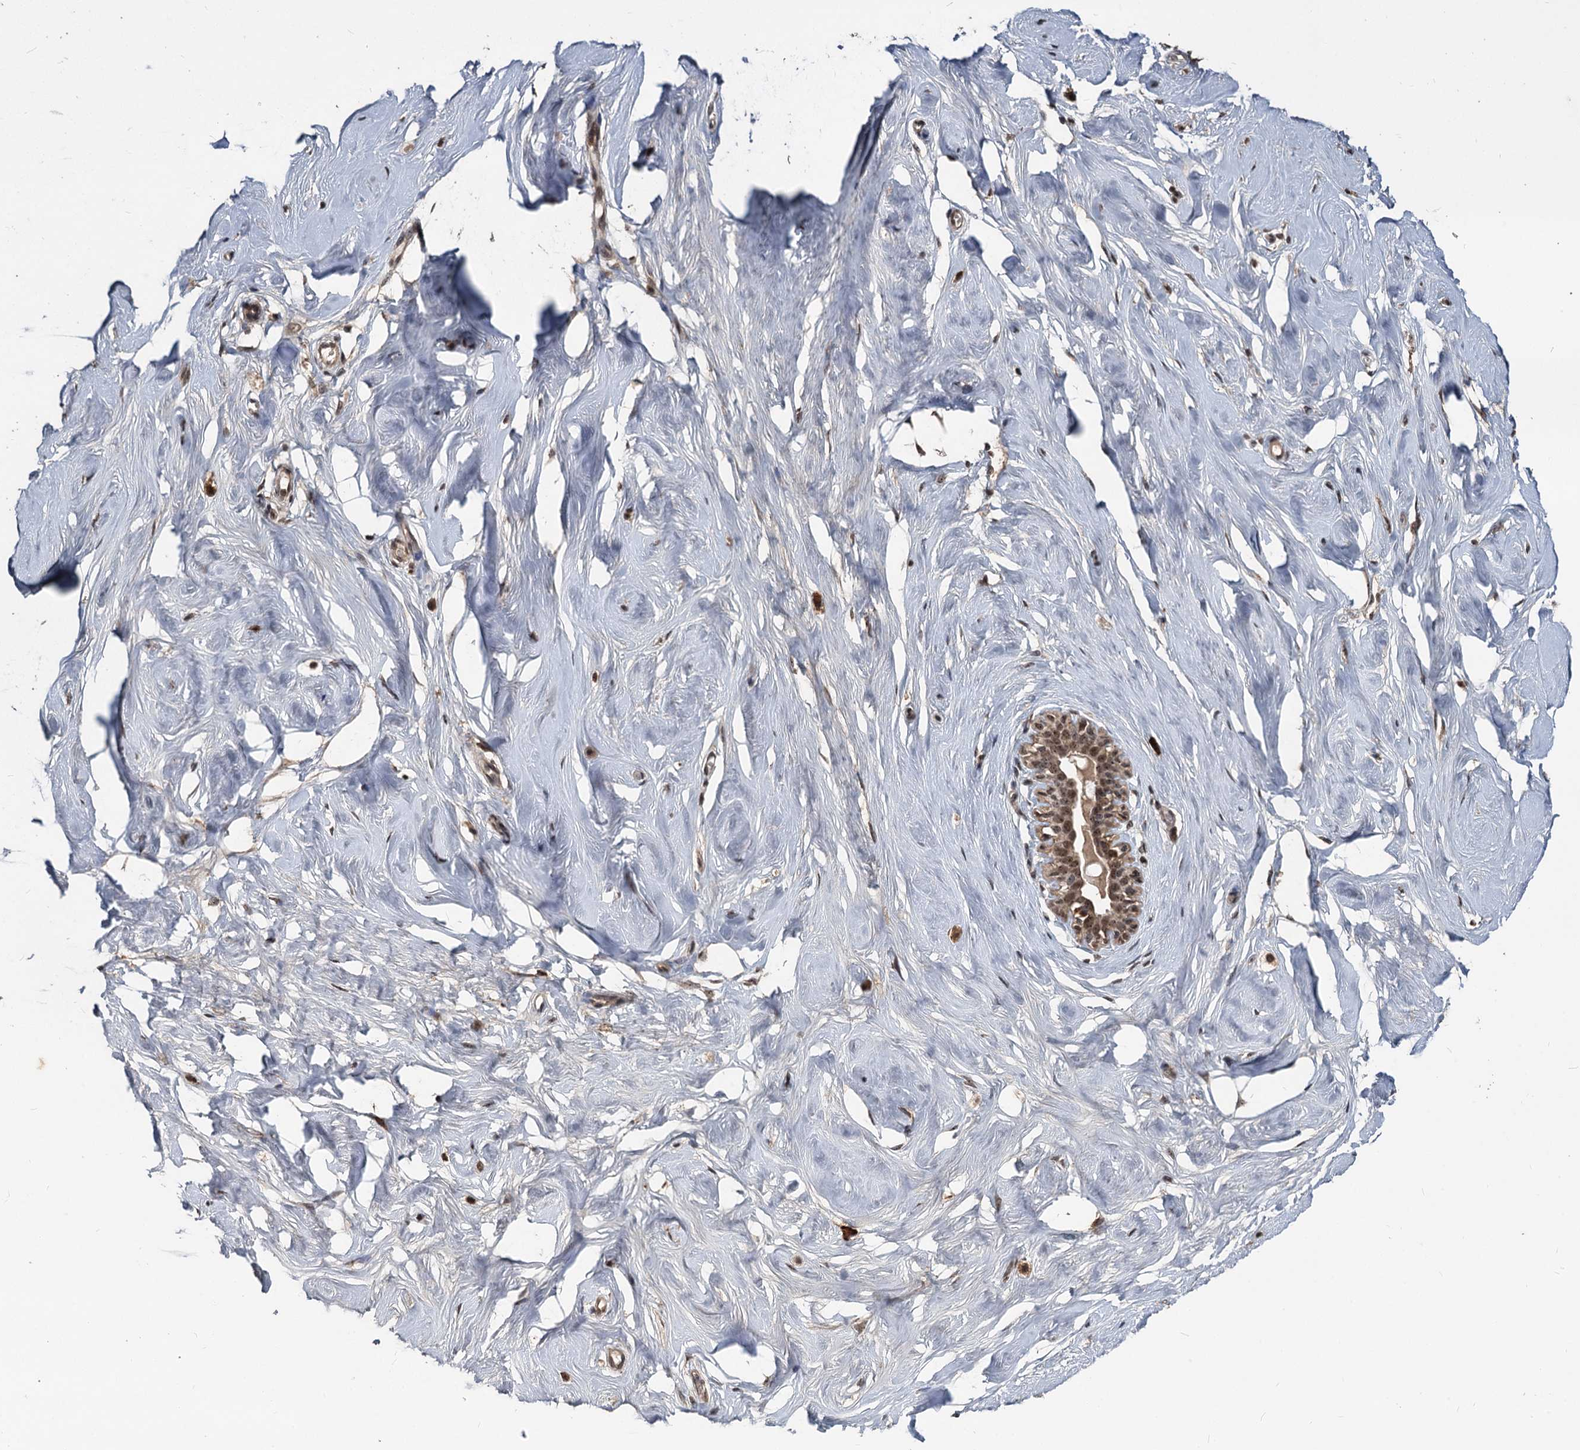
{"staining": {"intensity": "weak", "quantity": "<25%", "location": "nuclear"}, "tissue": "breast", "cell_type": "Adipocytes", "image_type": "normal", "snomed": [{"axis": "morphology", "description": "Normal tissue, NOS"}, {"axis": "morphology", "description": "Adenoma, NOS"}, {"axis": "topography", "description": "Breast"}], "caption": "Adipocytes show no significant positivity in benign breast.", "gene": "FAM216B", "patient": {"sex": "female", "age": 23}}